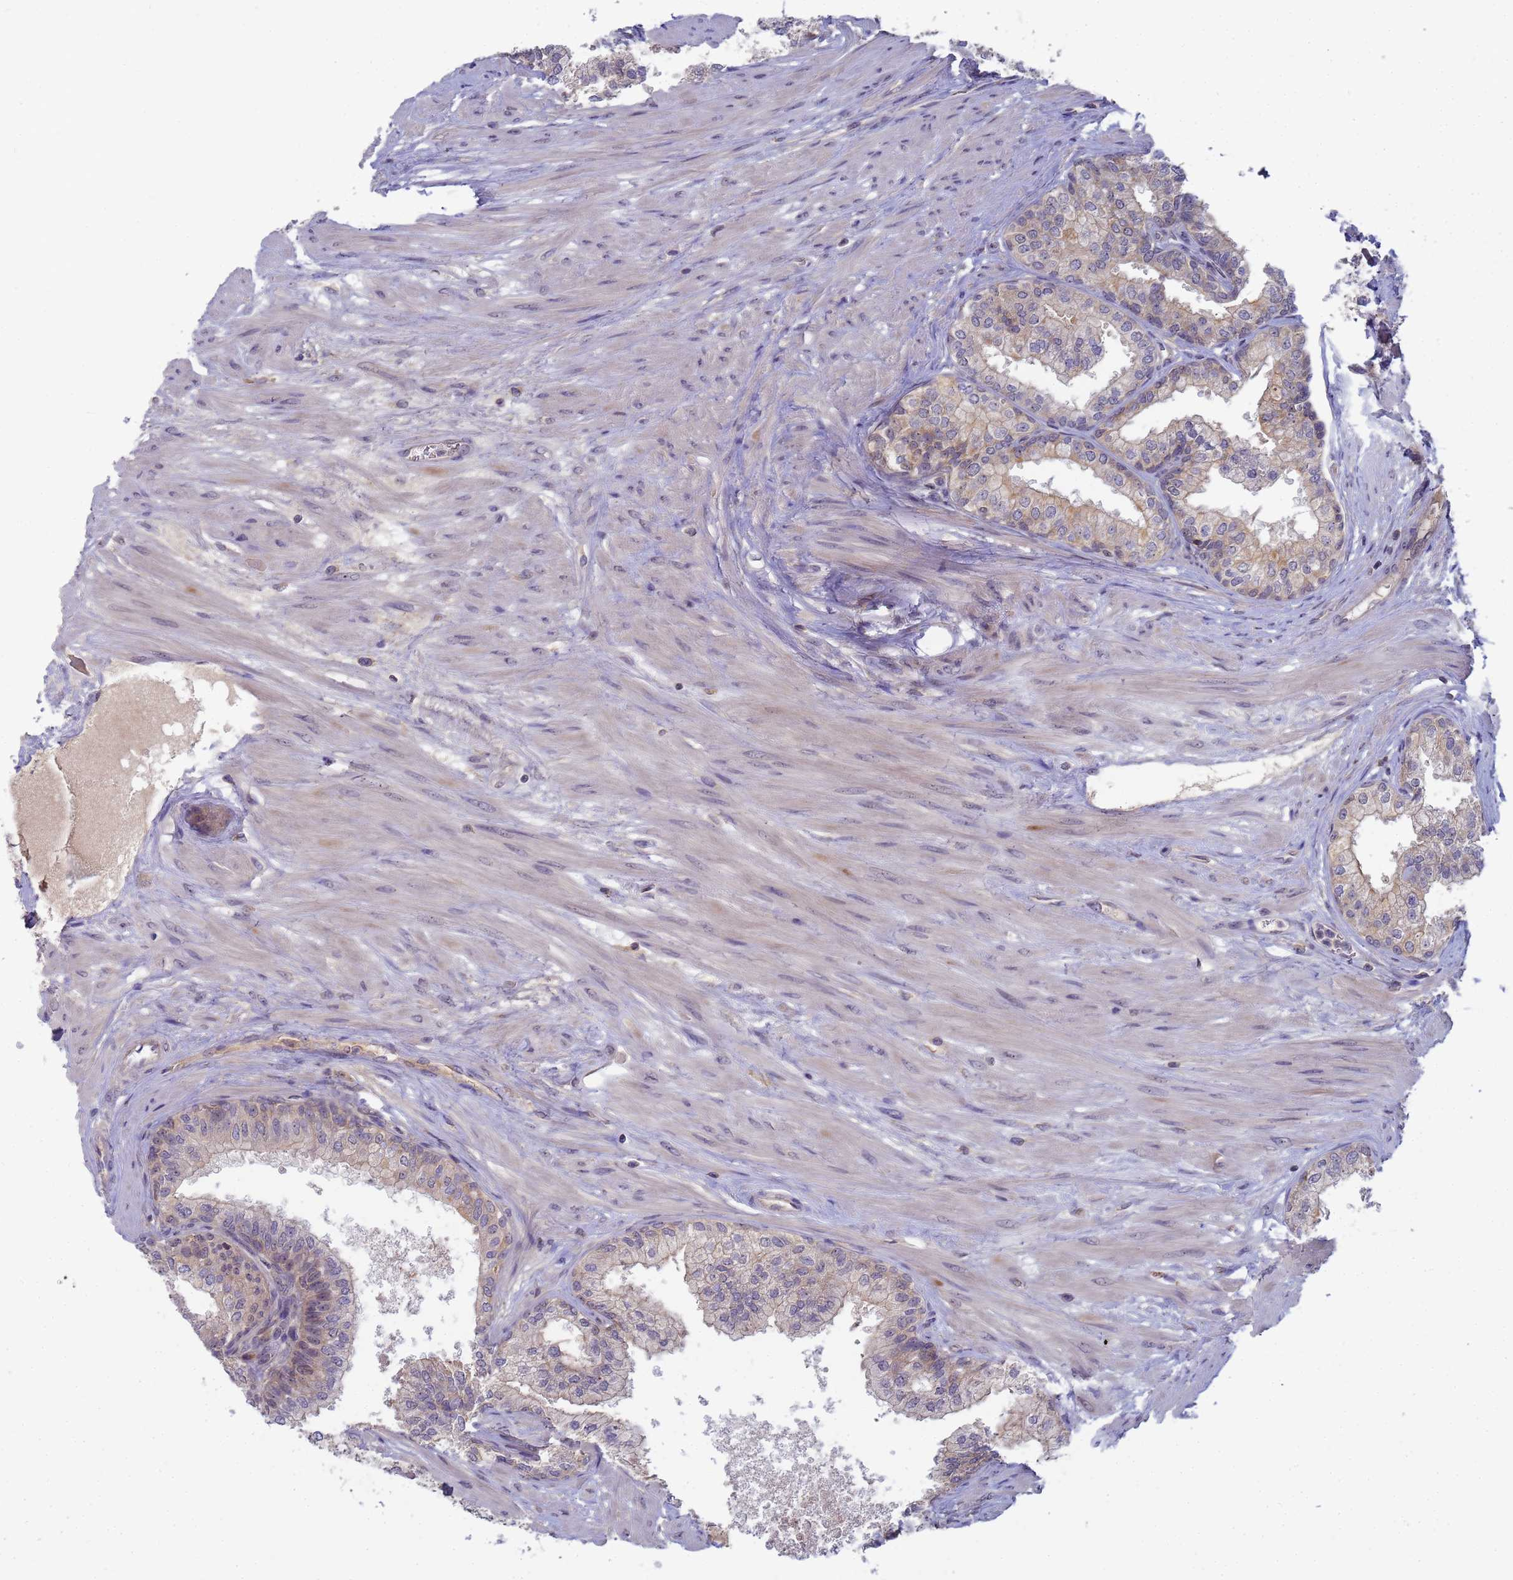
{"staining": {"intensity": "moderate", "quantity": "25%-75%", "location": "cytoplasmic/membranous"}, "tissue": "prostate", "cell_type": "Glandular cells", "image_type": "normal", "snomed": [{"axis": "morphology", "description": "Normal tissue, NOS"}, {"axis": "topography", "description": "Prostate"}], "caption": "Normal prostate shows moderate cytoplasmic/membranous staining in about 25%-75% of glandular cells, visualized by immunohistochemistry. The staining is performed using DAB (3,3'-diaminobenzidine) brown chromogen to label protein expression. The nuclei are counter-stained blue using hematoxylin.", "gene": "SHARPIN", "patient": {"sex": "male", "age": 60}}